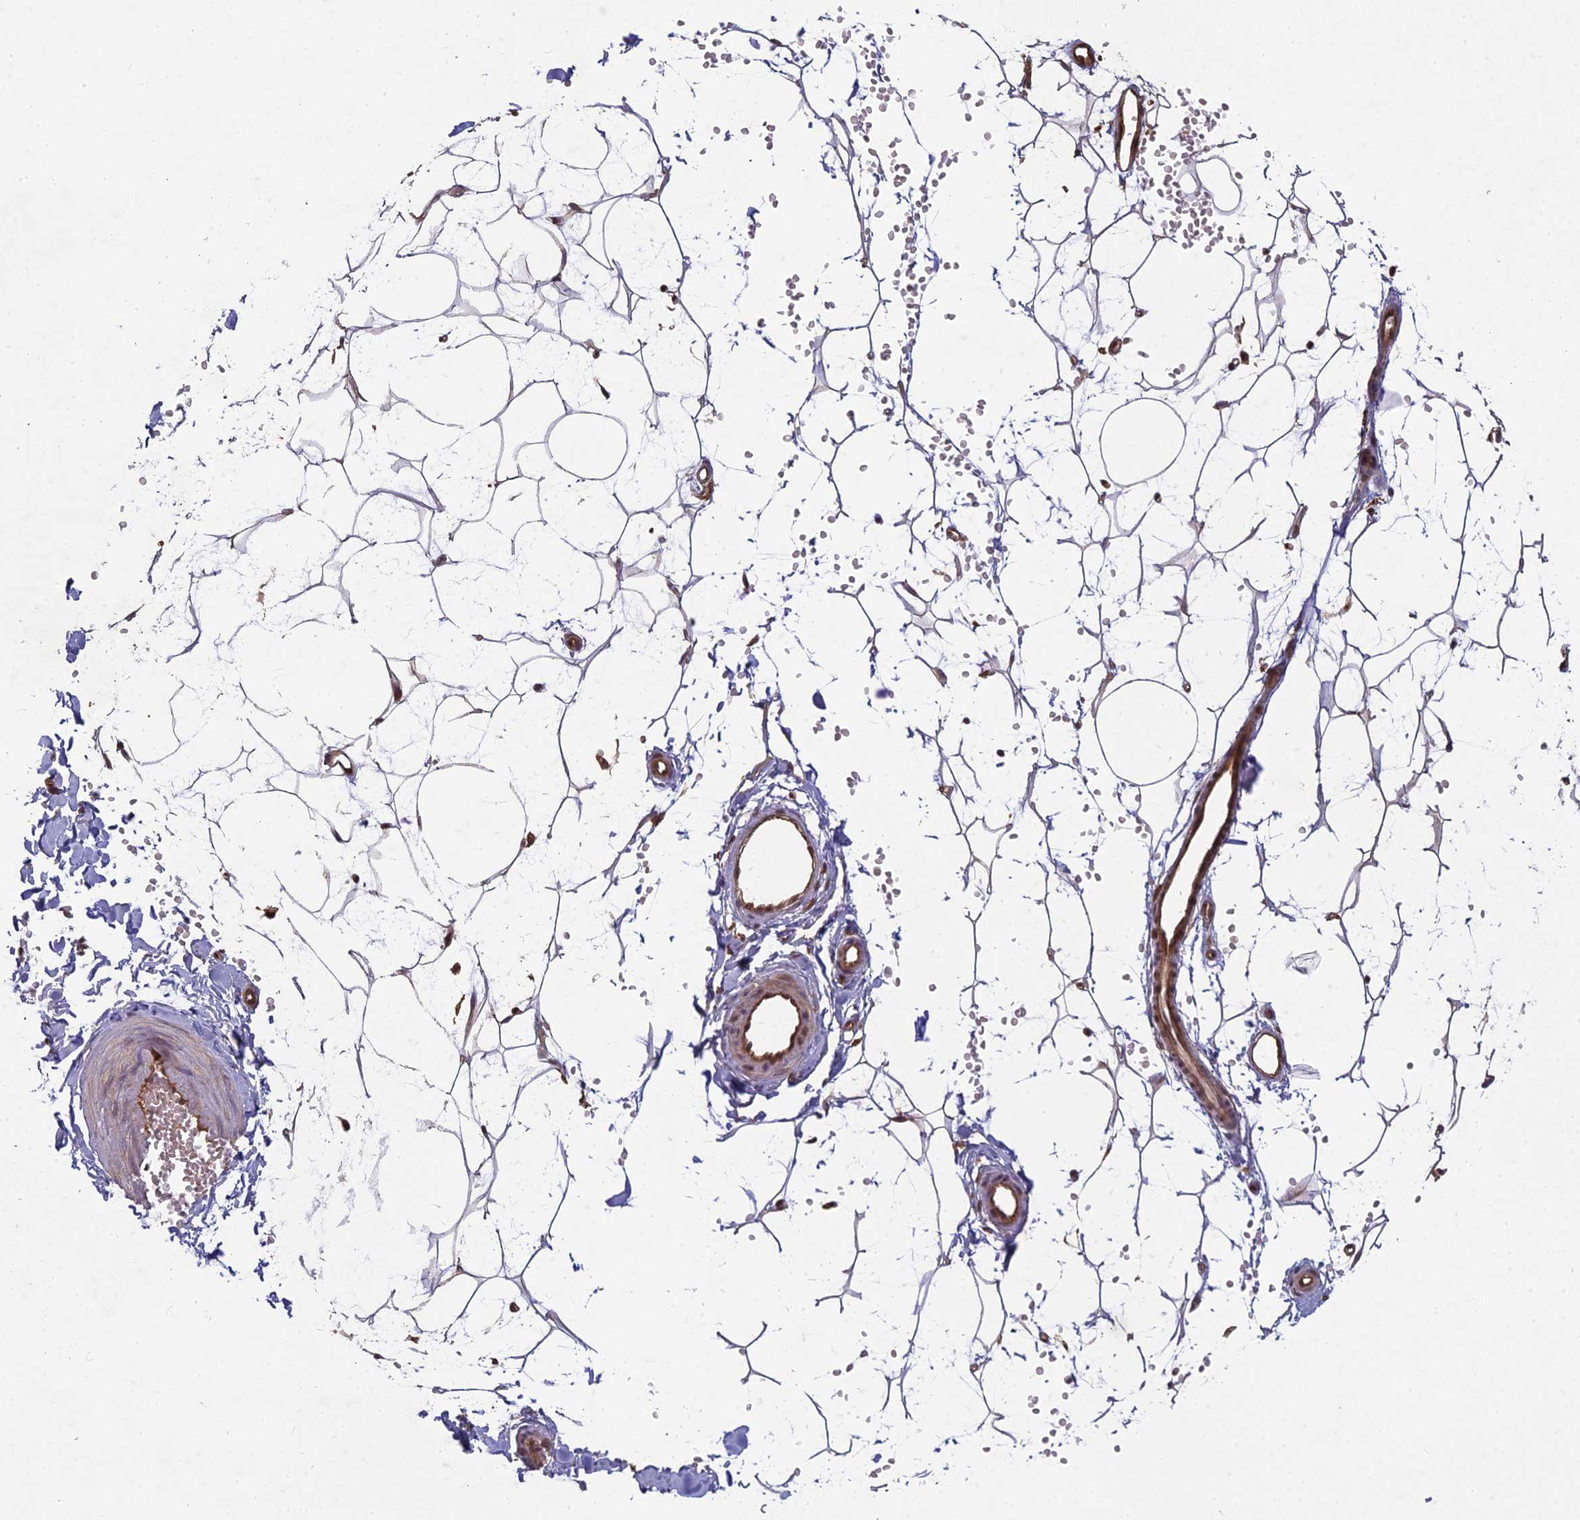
{"staining": {"intensity": "negative", "quantity": "none", "location": "none"}, "tissue": "adipose tissue", "cell_type": "Adipocytes", "image_type": "normal", "snomed": [{"axis": "morphology", "description": "Normal tissue, NOS"}, {"axis": "topography", "description": "Breast"}], "caption": "Adipocytes show no significant protein expression in benign adipose tissue.", "gene": "TCF25", "patient": {"sex": "female", "age": 23}}